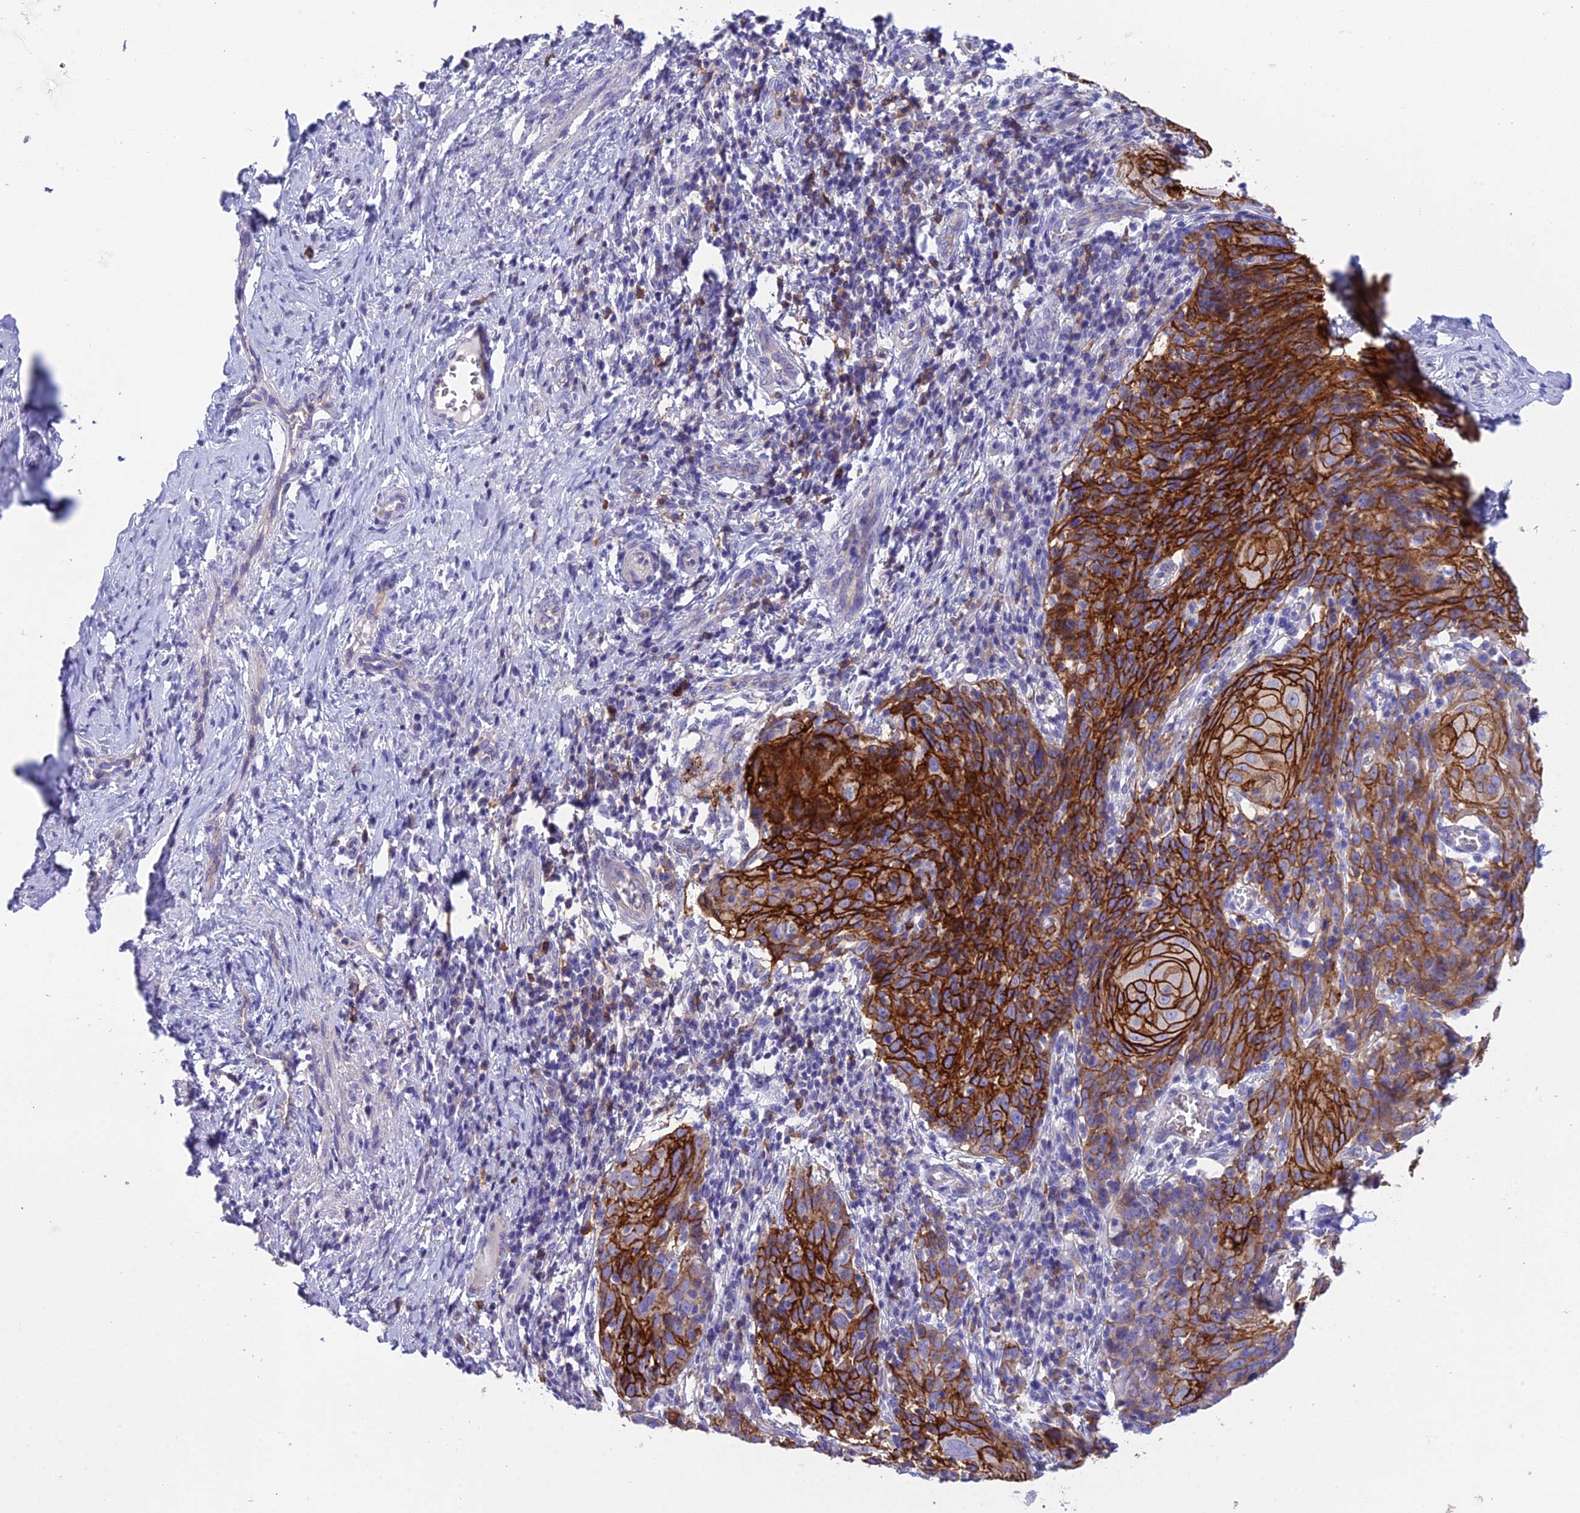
{"staining": {"intensity": "strong", "quantity": ">75%", "location": "cytoplasmic/membranous"}, "tissue": "cervical cancer", "cell_type": "Tumor cells", "image_type": "cancer", "snomed": [{"axis": "morphology", "description": "Squamous cell carcinoma, NOS"}, {"axis": "topography", "description": "Cervix"}], "caption": "A brown stain labels strong cytoplasmic/membranous positivity of a protein in human cervical cancer tumor cells.", "gene": "OR1Q1", "patient": {"sex": "female", "age": 50}}